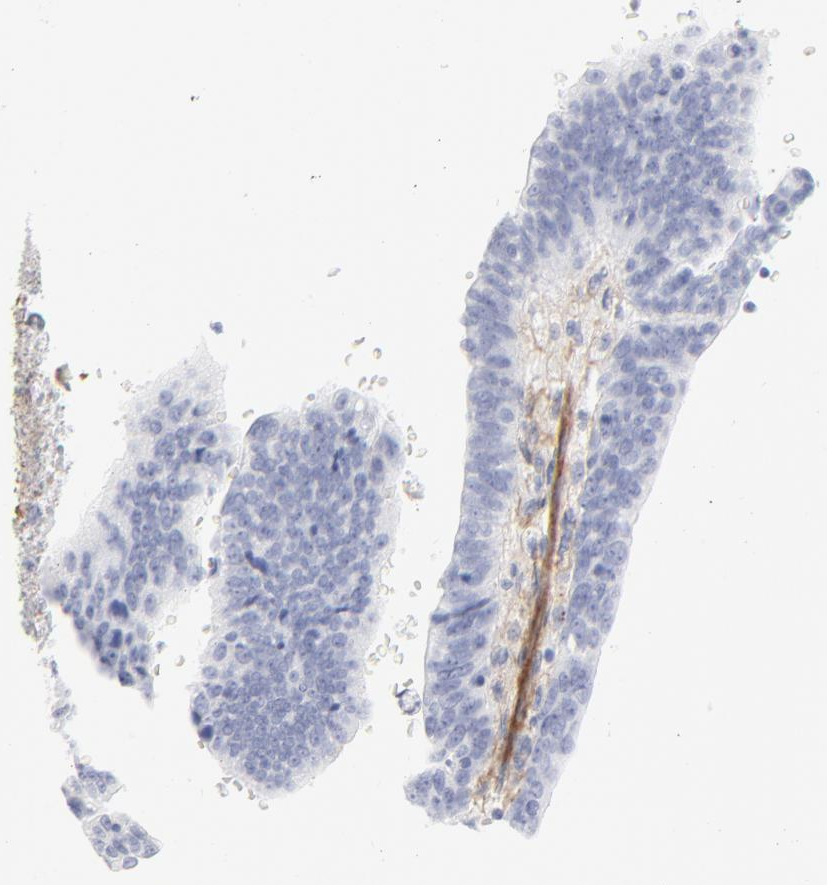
{"staining": {"intensity": "negative", "quantity": "none", "location": "none"}, "tissue": "stomach cancer", "cell_type": "Tumor cells", "image_type": "cancer", "snomed": [{"axis": "morphology", "description": "Adenocarcinoma, NOS"}, {"axis": "topography", "description": "Stomach, upper"}], "caption": "This is an IHC image of stomach cancer (adenocarcinoma). There is no staining in tumor cells.", "gene": "ITGA5", "patient": {"sex": "female", "age": 50}}